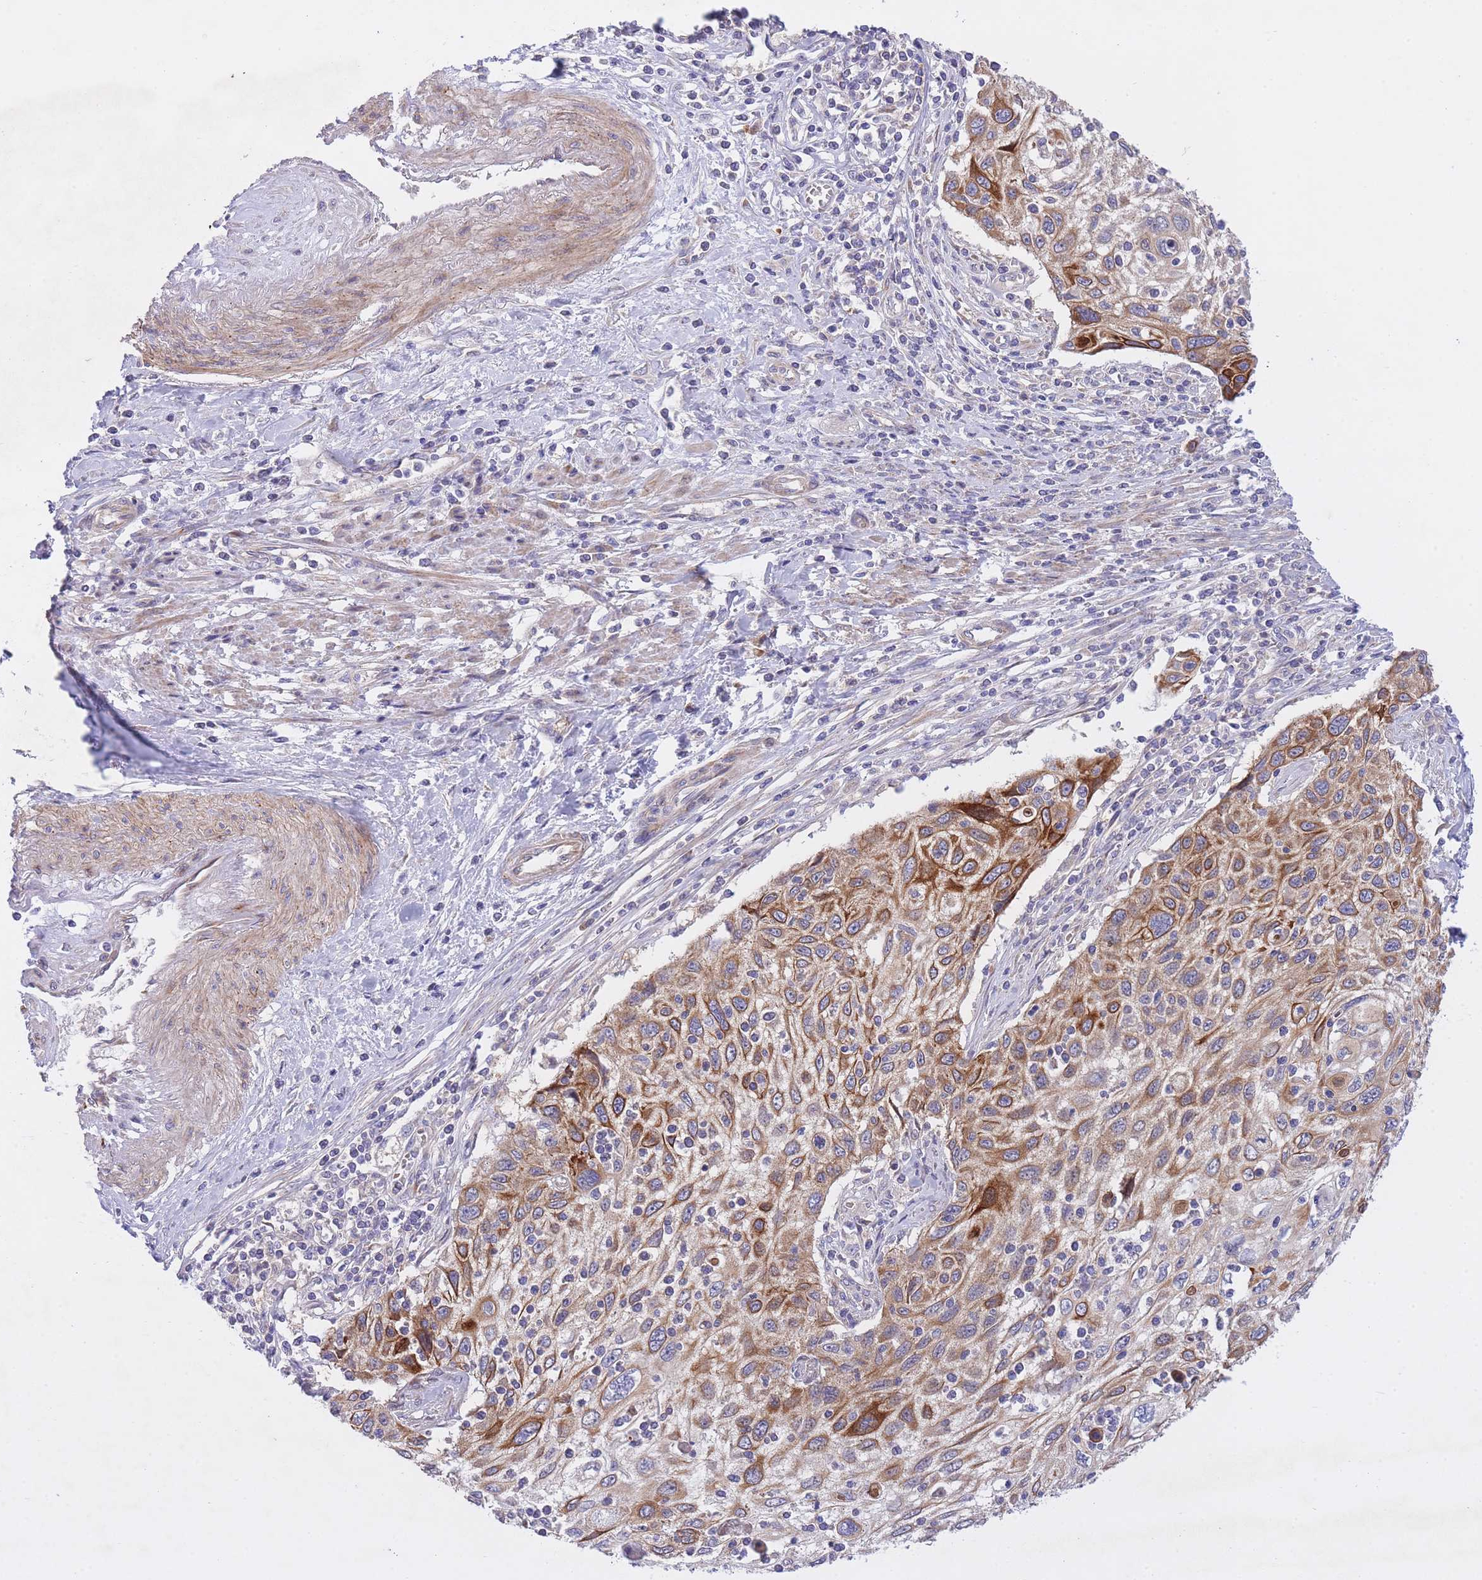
{"staining": {"intensity": "moderate", "quantity": ">75%", "location": "cytoplasmic/membranous"}, "tissue": "cervical cancer", "cell_type": "Tumor cells", "image_type": "cancer", "snomed": [{"axis": "morphology", "description": "Squamous cell carcinoma, NOS"}, {"axis": "topography", "description": "Cervix"}], "caption": "Moderate cytoplasmic/membranous protein staining is appreciated in approximately >75% of tumor cells in cervical cancer (squamous cell carcinoma). (DAB = brown stain, brightfield microscopy at high magnification).", "gene": "CHAC1", "patient": {"sex": "female", "age": 70}}